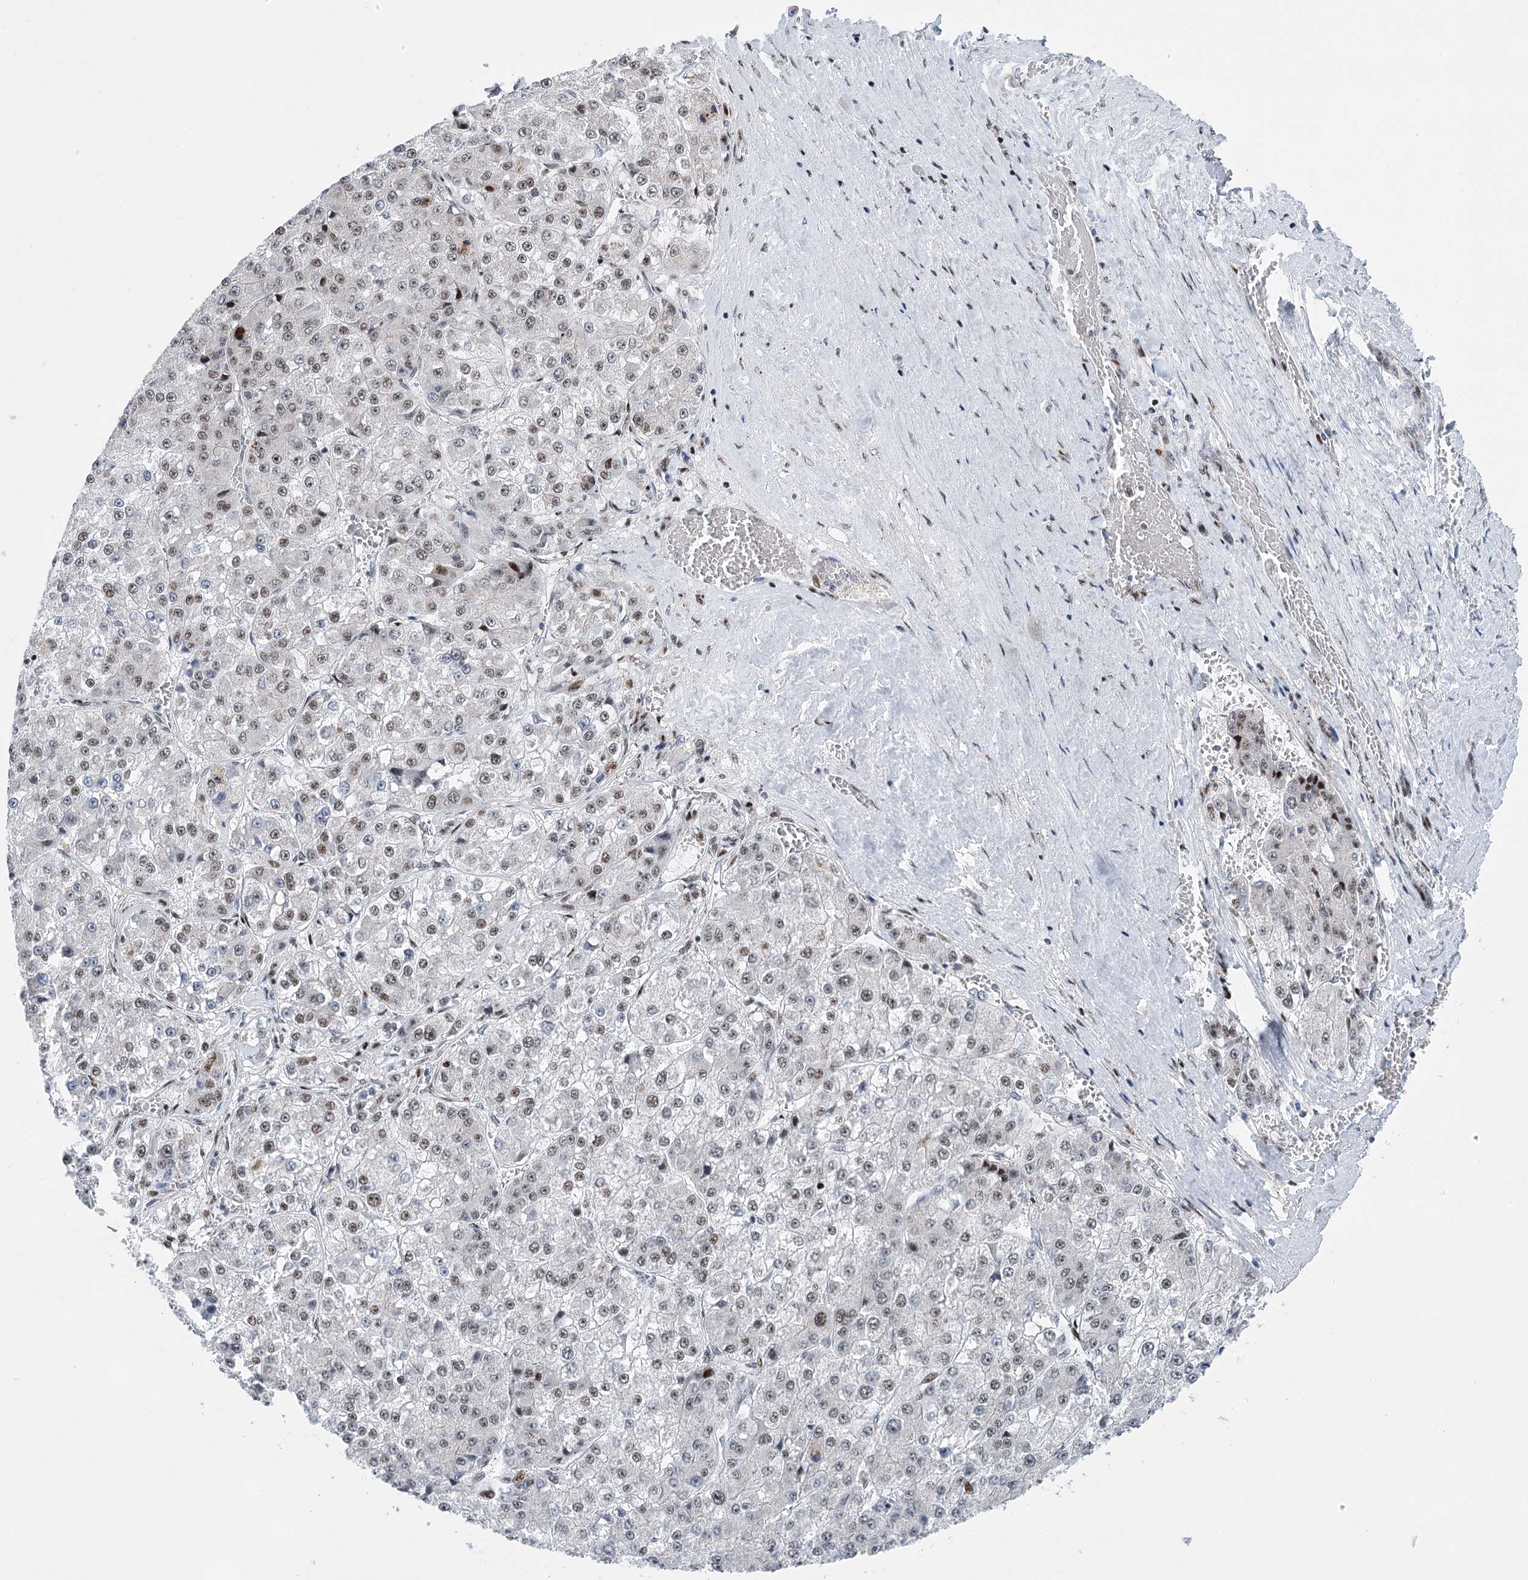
{"staining": {"intensity": "moderate", "quantity": ">75%", "location": "nuclear"}, "tissue": "liver cancer", "cell_type": "Tumor cells", "image_type": "cancer", "snomed": [{"axis": "morphology", "description": "Carcinoma, Hepatocellular, NOS"}, {"axis": "topography", "description": "Liver"}], "caption": "This photomicrograph demonstrates immunohistochemistry (IHC) staining of liver hepatocellular carcinoma, with medium moderate nuclear staining in approximately >75% of tumor cells.", "gene": "CAMTA1", "patient": {"sex": "female", "age": 73}}